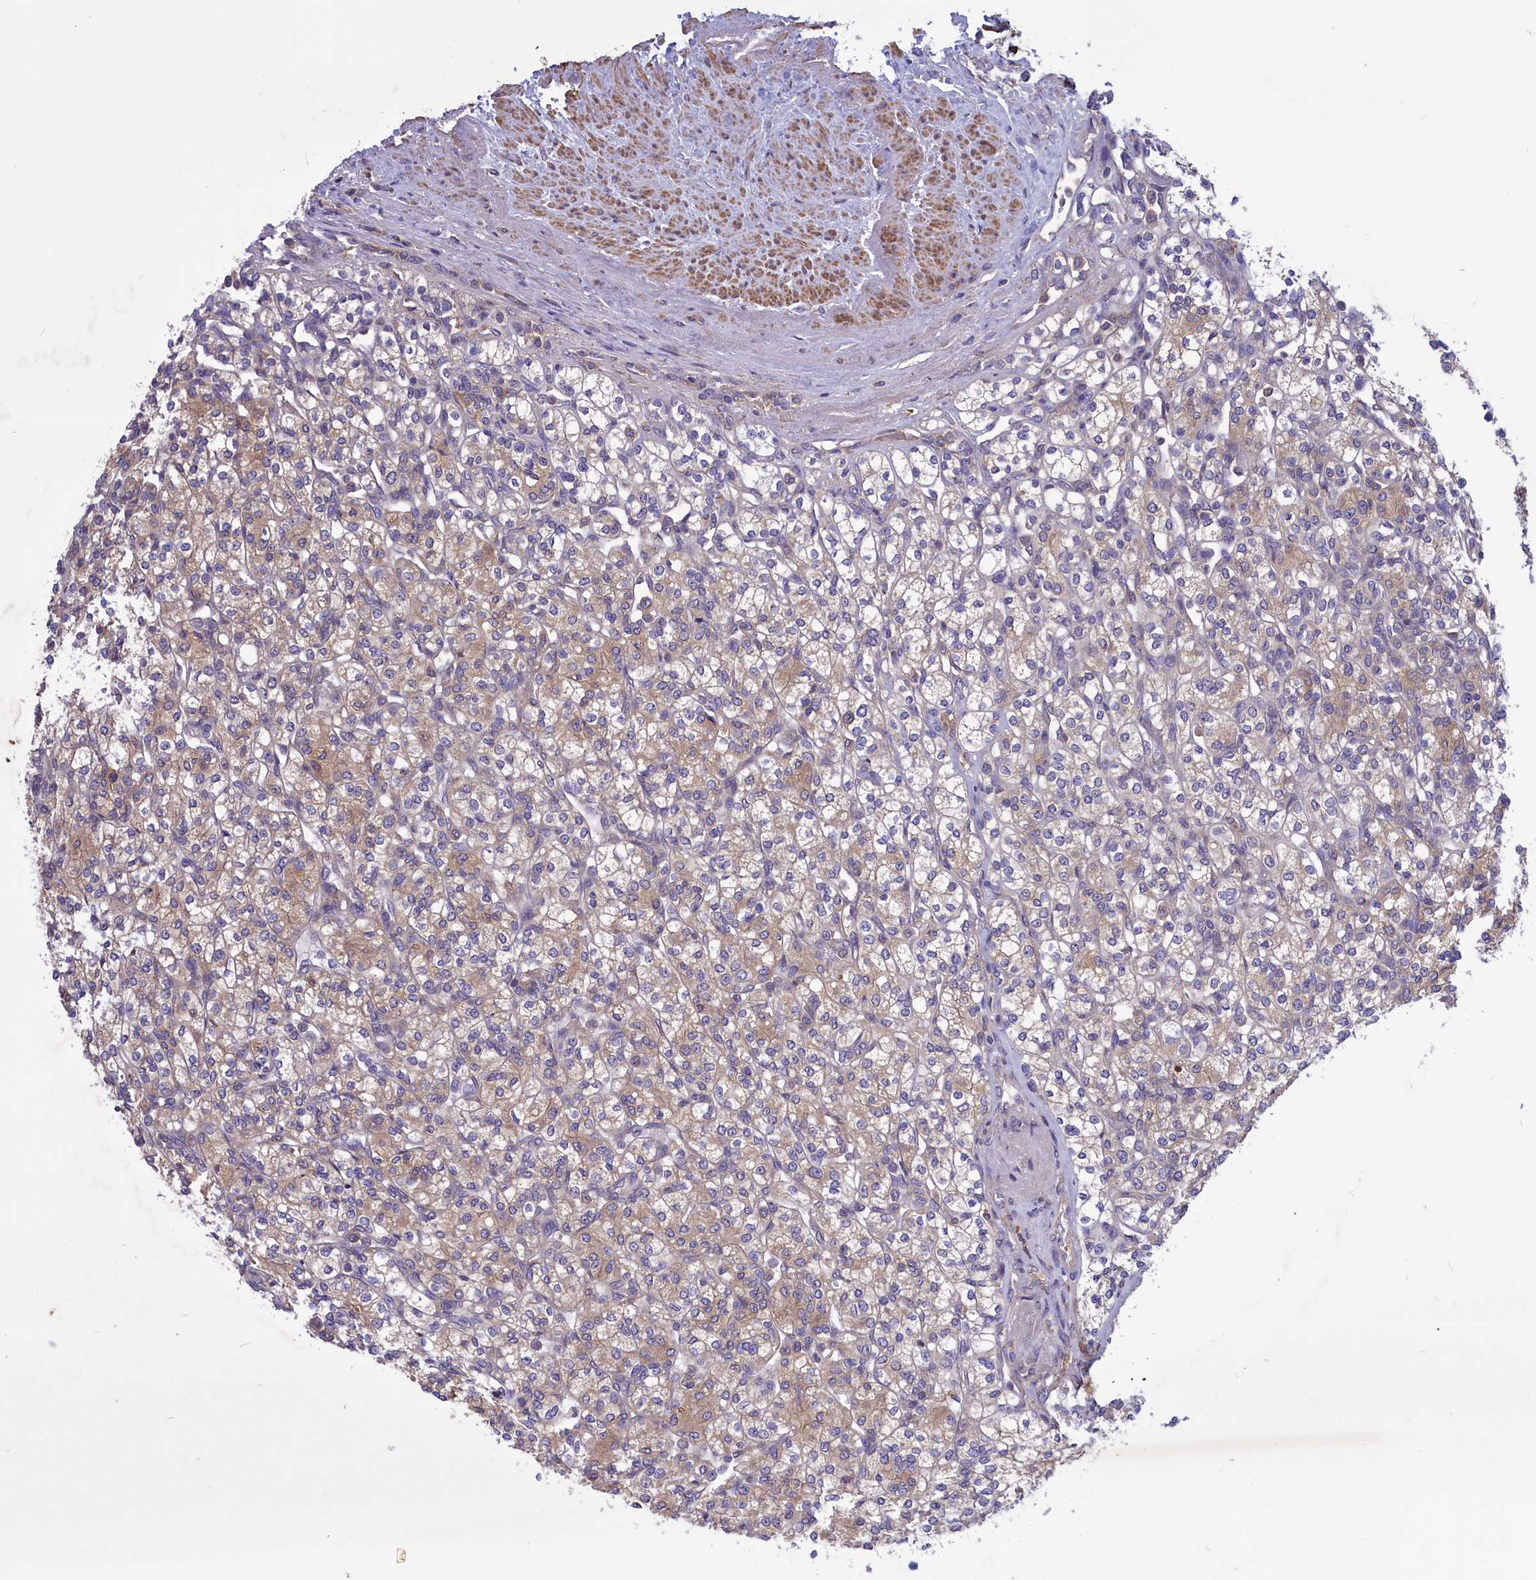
{"staining": {"intensity": "weak", "quantity": "25%-75%", "location": "cytoplasmic/membranous"}, "tissue": "renal cancer", "cell_type": "Tumor cells", "image_type": "cancer", "snomed": [{"axis": "morphology", "description": "Adenocarcinoma, NOS"}, {"axis": "topography", "description": "Kidney"}], "caption": "There is low levels of weak cytoplasmic/membranous expression in tumor cells of renal cancer (adenocarcinoma), as demonstrated by immunohistochemical staining (brown color).", "gene": "AMDHD2", "patient": {"sex": "male", "age": 77}}